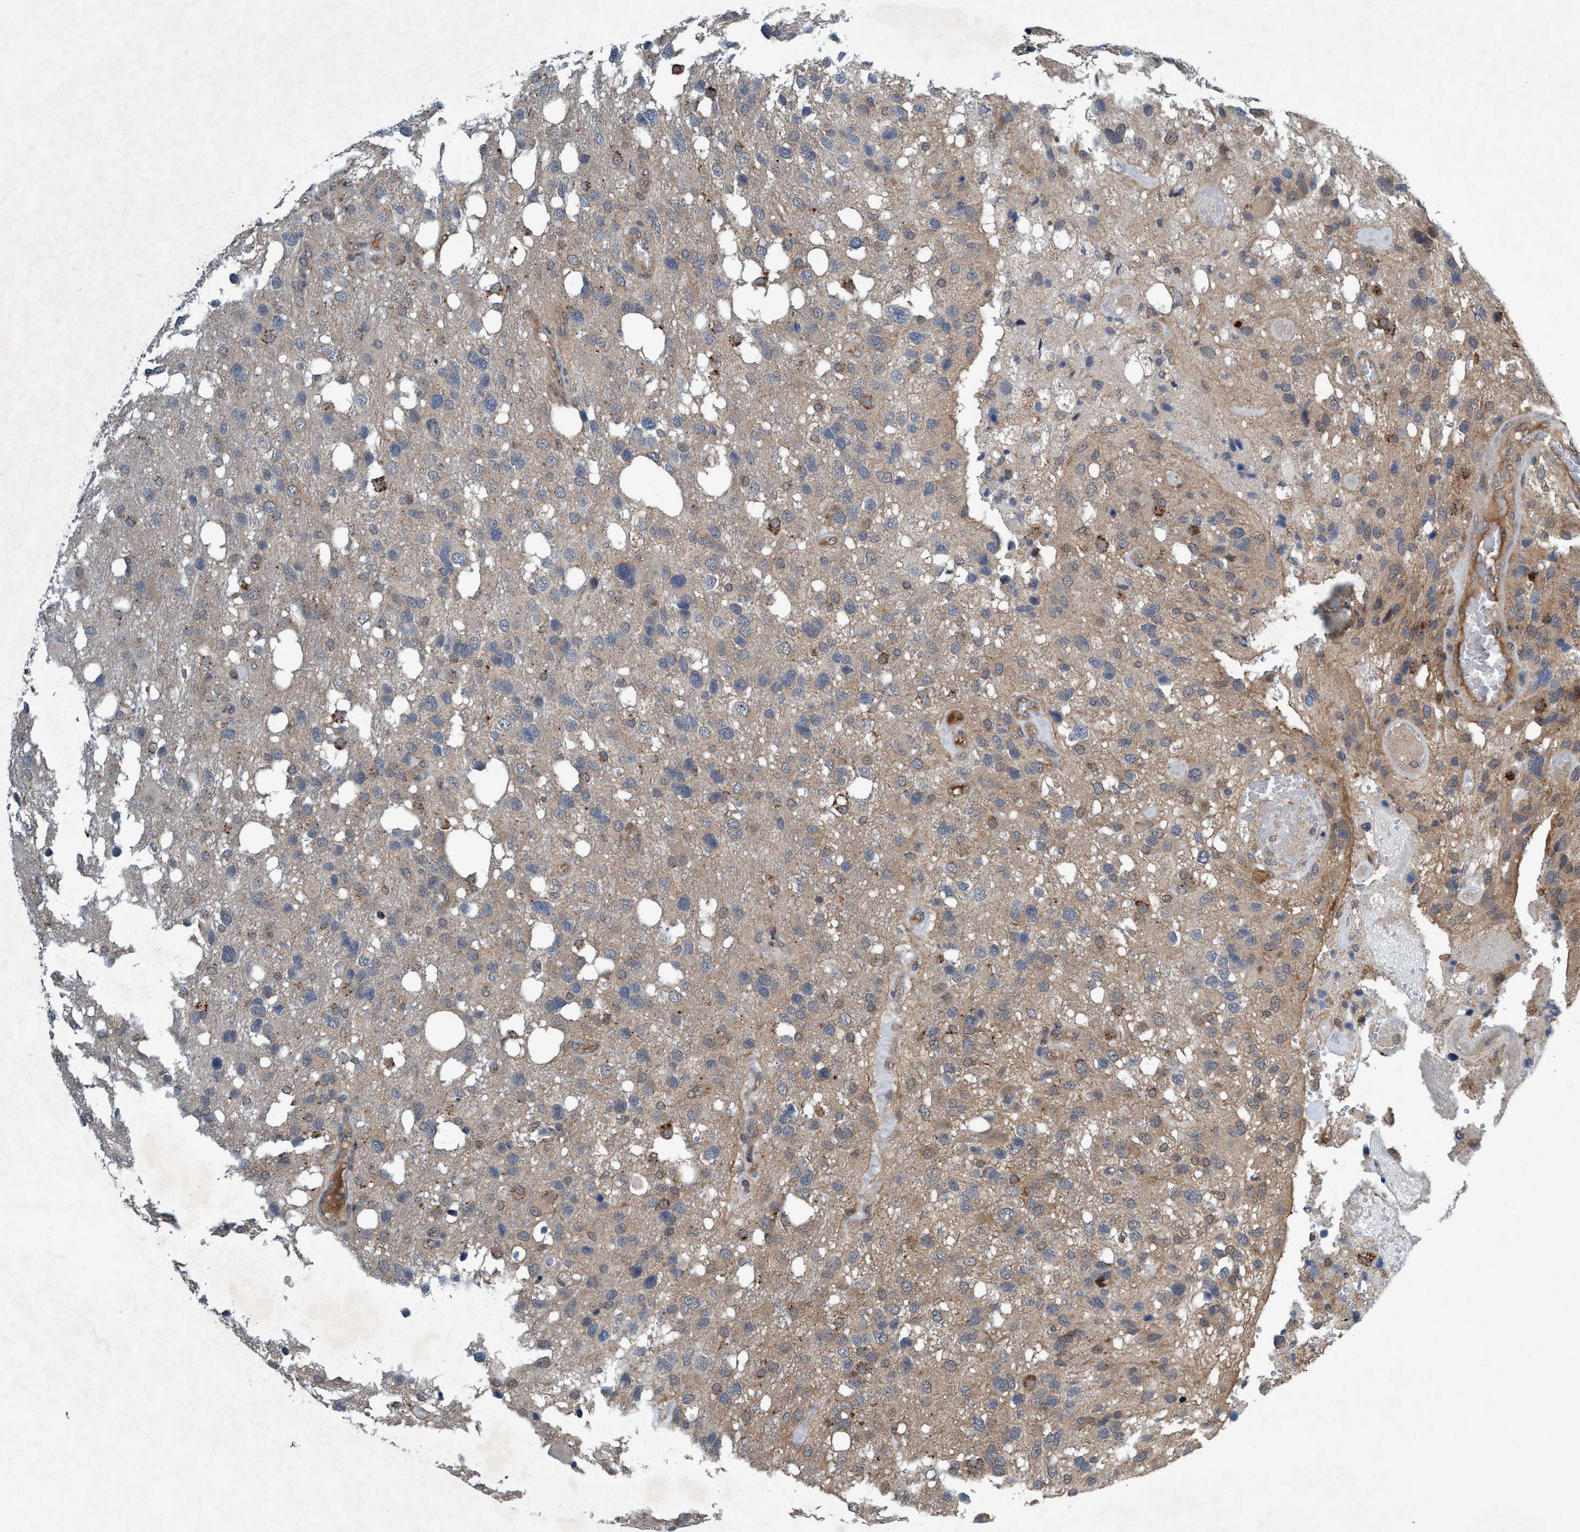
{"staining": {"intensity": "weak", "quantity": "<25%", "location": "cytoplasmic/membranous"}, "tissue": "glioma", "cell_type": "Tumor cells", "image_type": "cancer", "snomed": [{"axis": "morphology", "description": "Glioma, malignant, High grade"}, {"axis": "topography", "description": "Brain"}], "caption": "Glioma stained for a protein using immunohistochemistry (IHC) demonstrates no staining tumor cells.", "gene": "TRIM65", "patient": {"sex": "female", "age": 58}}